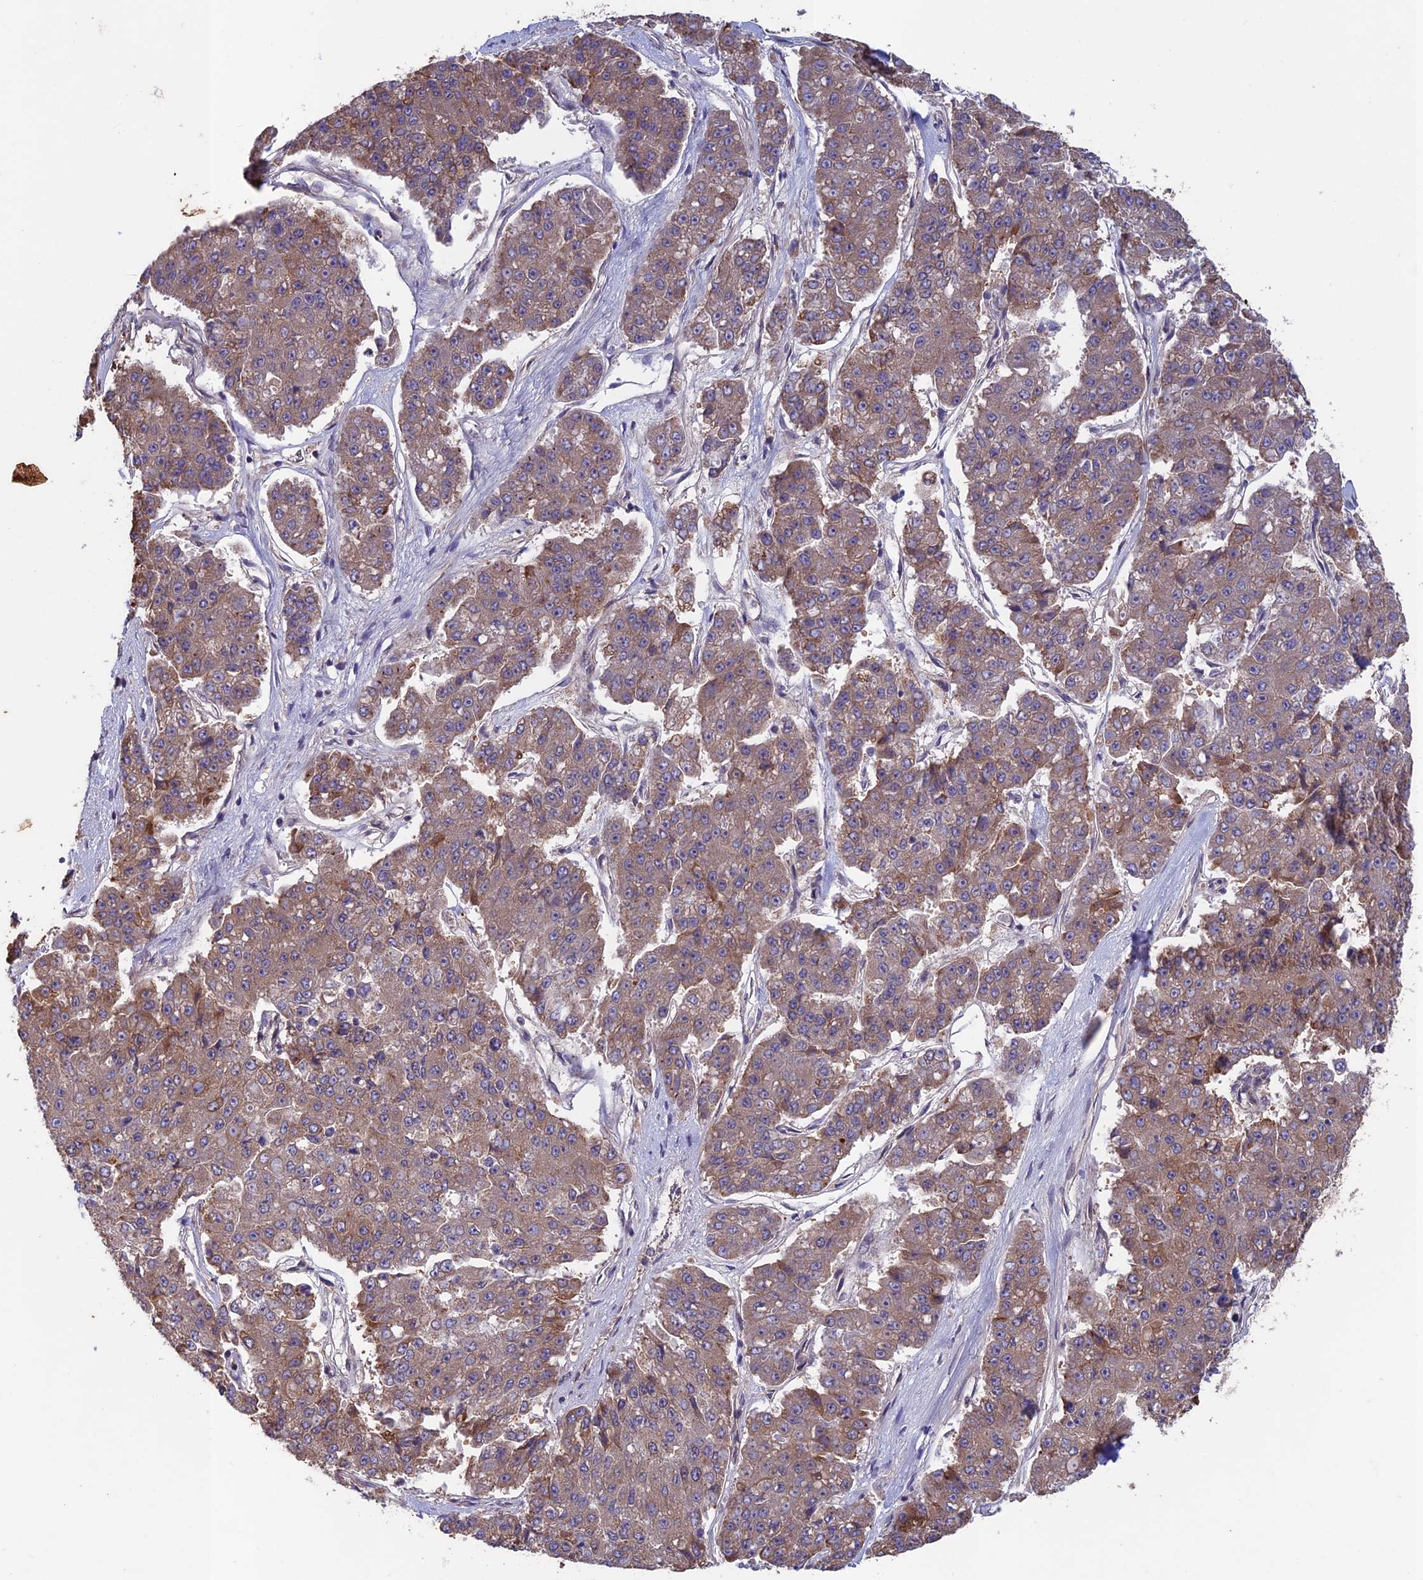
{"staining": {"intensity": "moderate", "quantity": "25%-75%", "location": "cytoplasmic/membranous"}, "tissue": "pancreatic cancer", "cell_type": "Tumor cells", "image_type": "cancer", "snomed": [{"axis": "morphology", "description": "Adenocarcinoma, NOS"}, {"axis": "topography", "description": "Pancreas"}], "caption": "A histopathology image of pancreatic cancer (adenocarcinoma) stained for a protein reveals moderate cytoplasmic/membranous brown staining in tumor cells. (DAB IHC, brown staining for protein, blue staining for nuclei).", "gene": "MAST2", "patient": {"sex": "male", "age": 50}}